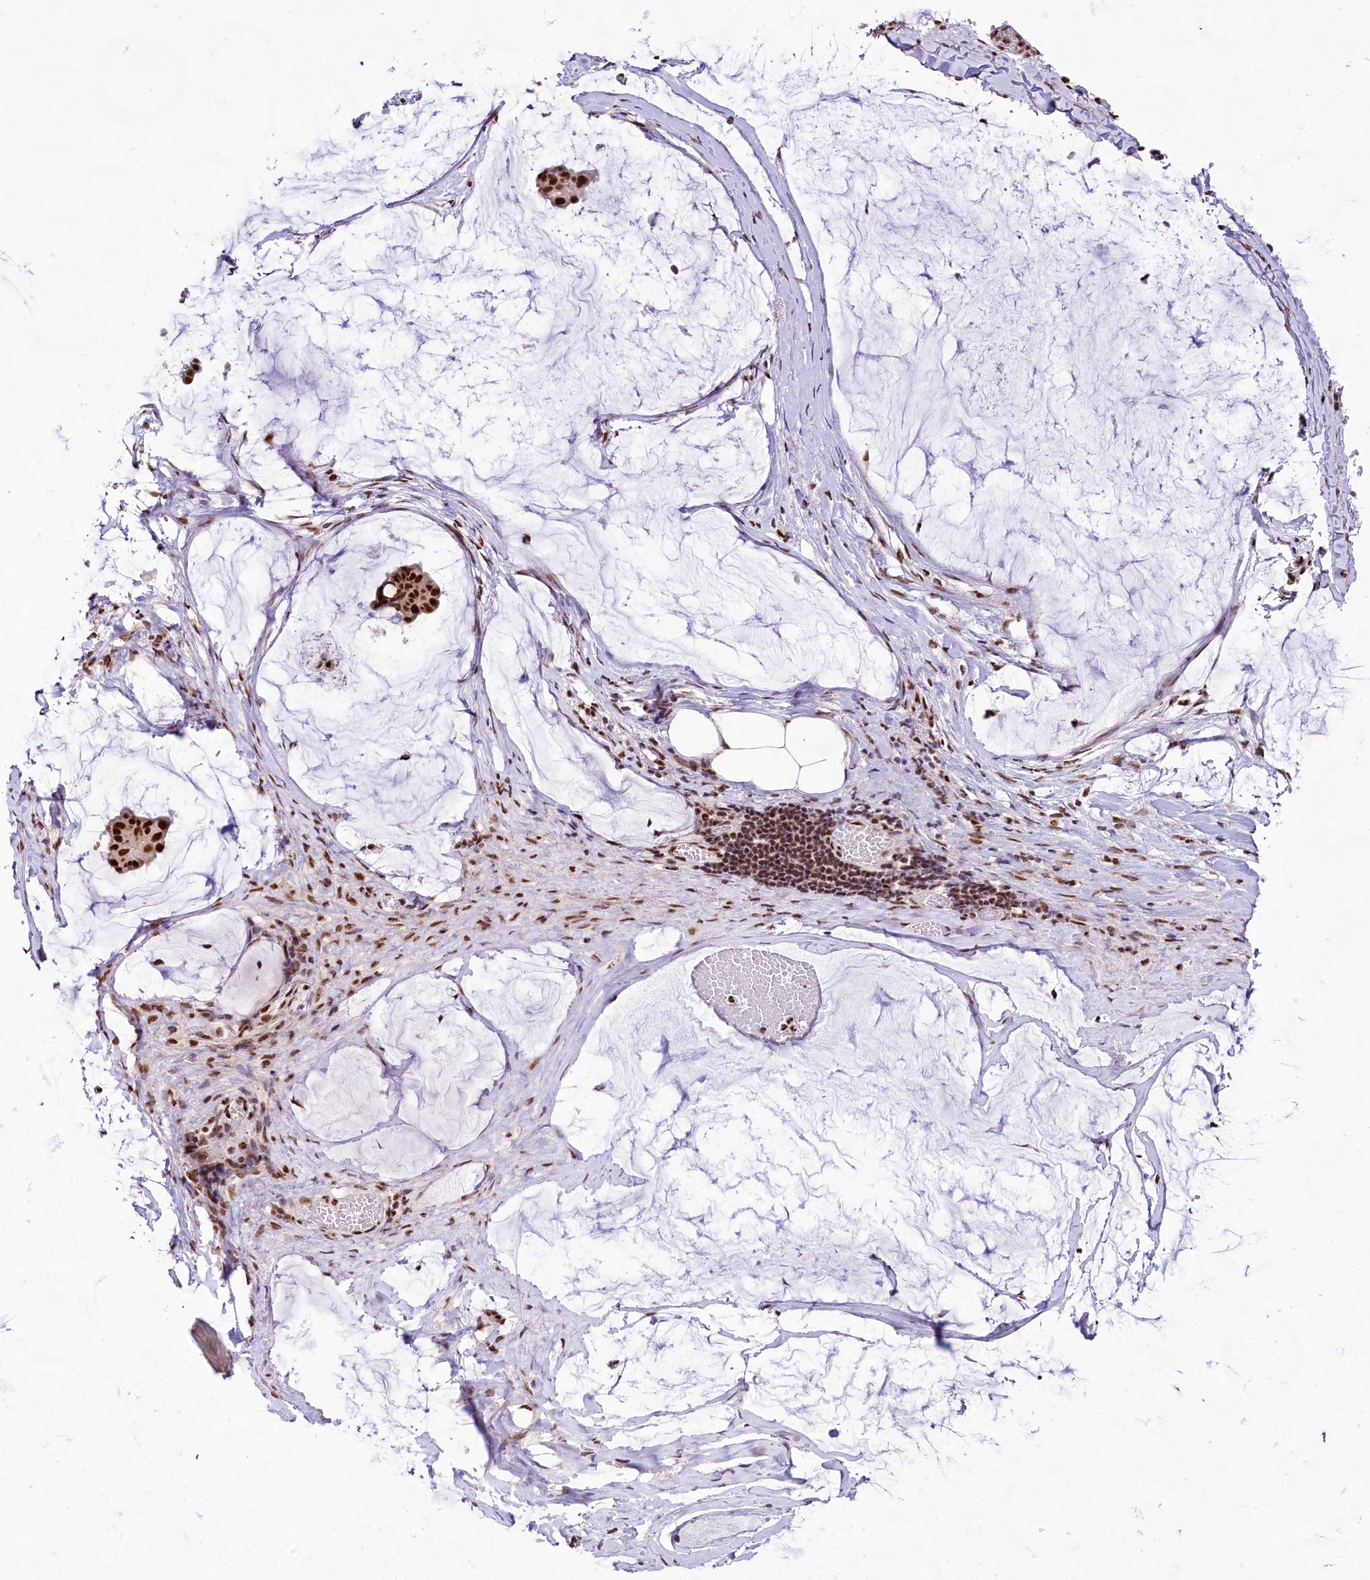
{"staining": {"intensity": "strong", "quantity": ">75%", "location": "nuclear"}, "tissue": "ovarian cancer", "cell_type": "Tumor cells", "image_type": "cancer", "snomed": [{"axis": "morphology", "description": "Cystadenocarcinoma, mucinous, NOS"}, {"axis": "topography", "description": "Ovary"}], "caption": "Protein expression analysis of ovarian mucinous cystadenocarcinoma demonstrates strong nuclear expression in approximately >75% of tumor cells.", "gene": "HIRA", "patient": {"sex": "female", "age": 73}}